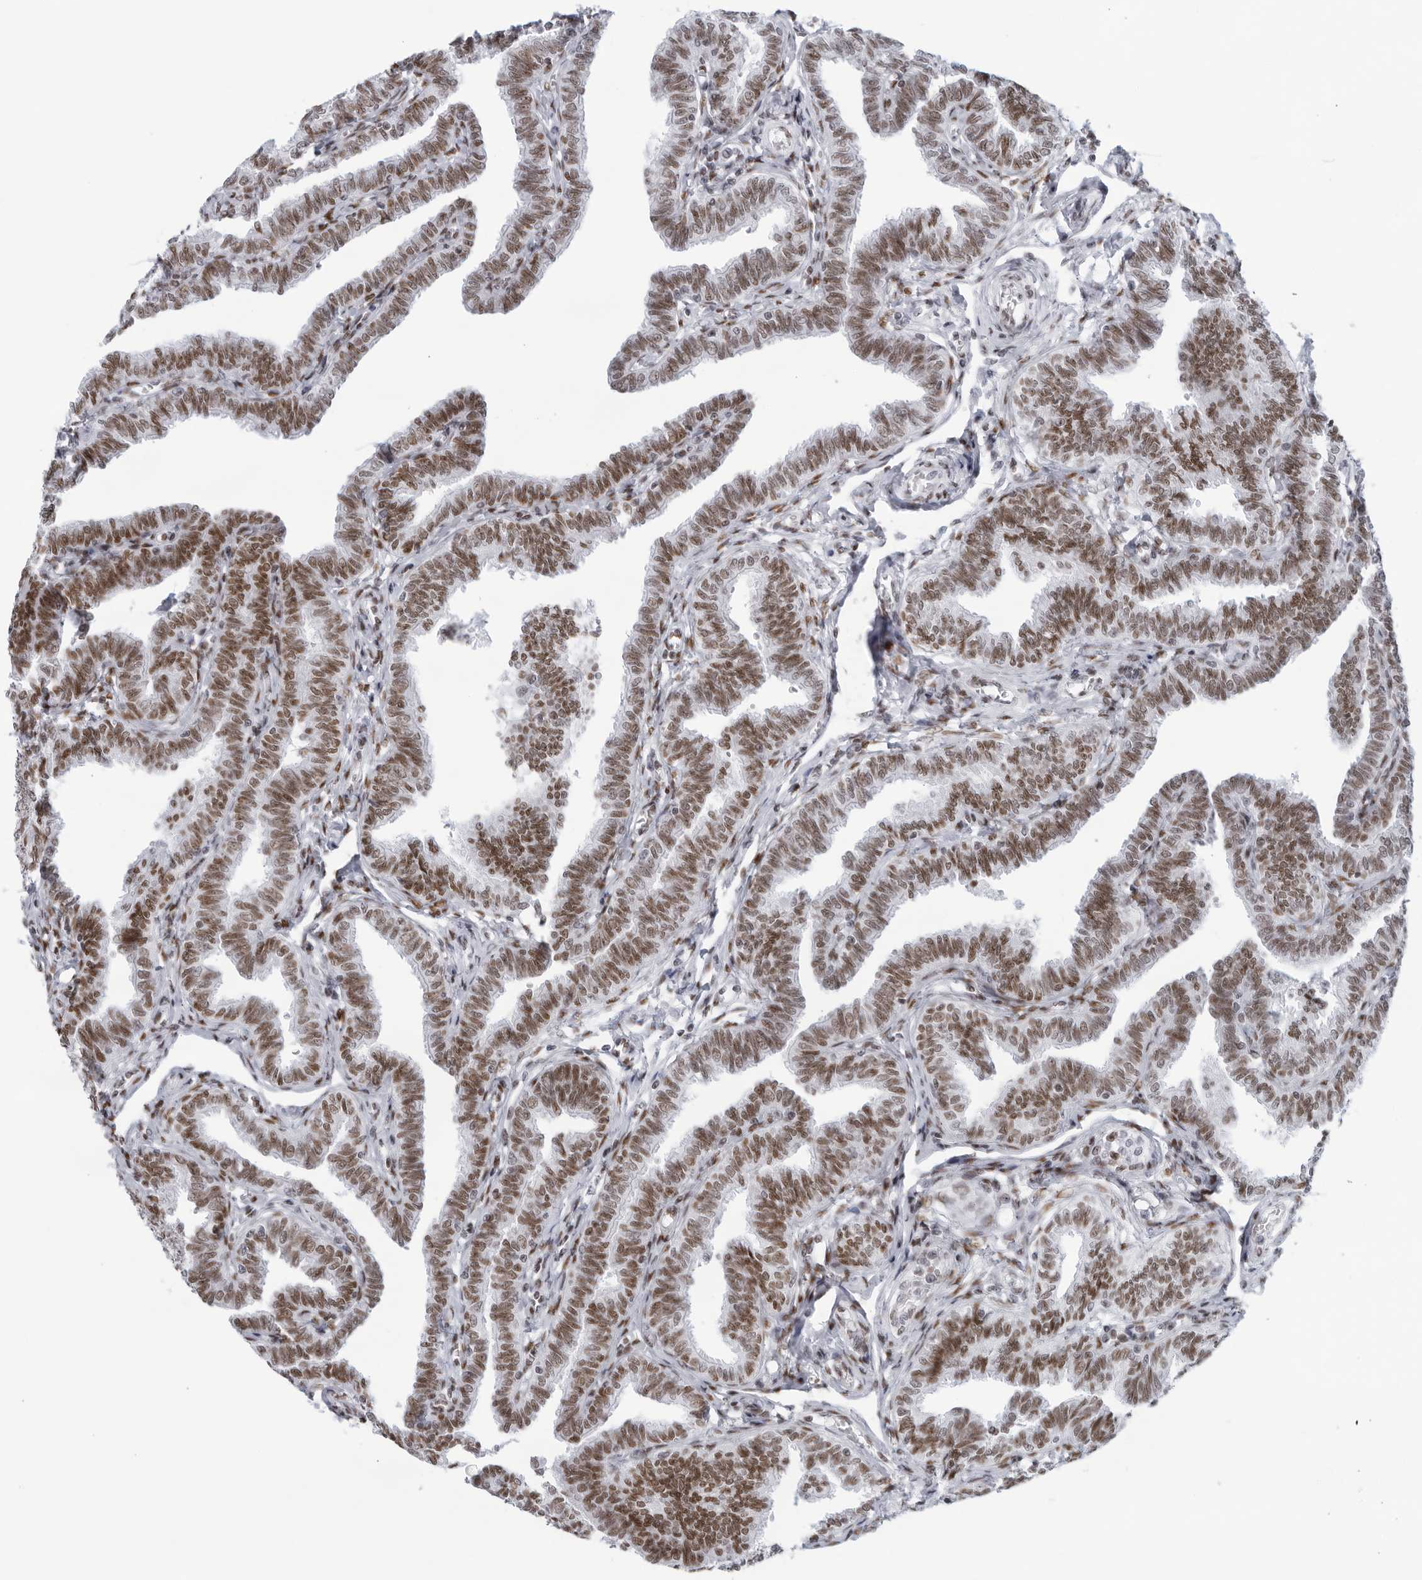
{"staining": {"intensity": "moderate", "quantity": ">75%", "location": "nuclear"}, "tissue": "fallopian tube", "cell_type": "Glandular cells", "image_type": "normal", "snomed": [{"axis": "morphology", "description": "Normal tissue, NOS"}, {"axis": "topography", "description": "Fallopian tube"}, {"axis": "topography", "description": "Ovary"}], "caption": "IHC staining of normal fallopian tube, which shows medium levels of moderate nuclear positivity in approximately >75% of glandular cells indicating moderate nuclear protein positivity. The staining was performed using DAB (brown) for protein detection and nuclei were counterstained in hematoxylin (blue).", "gene": "HP1BP3", "patient": {"sex": "female", "age": 23}}